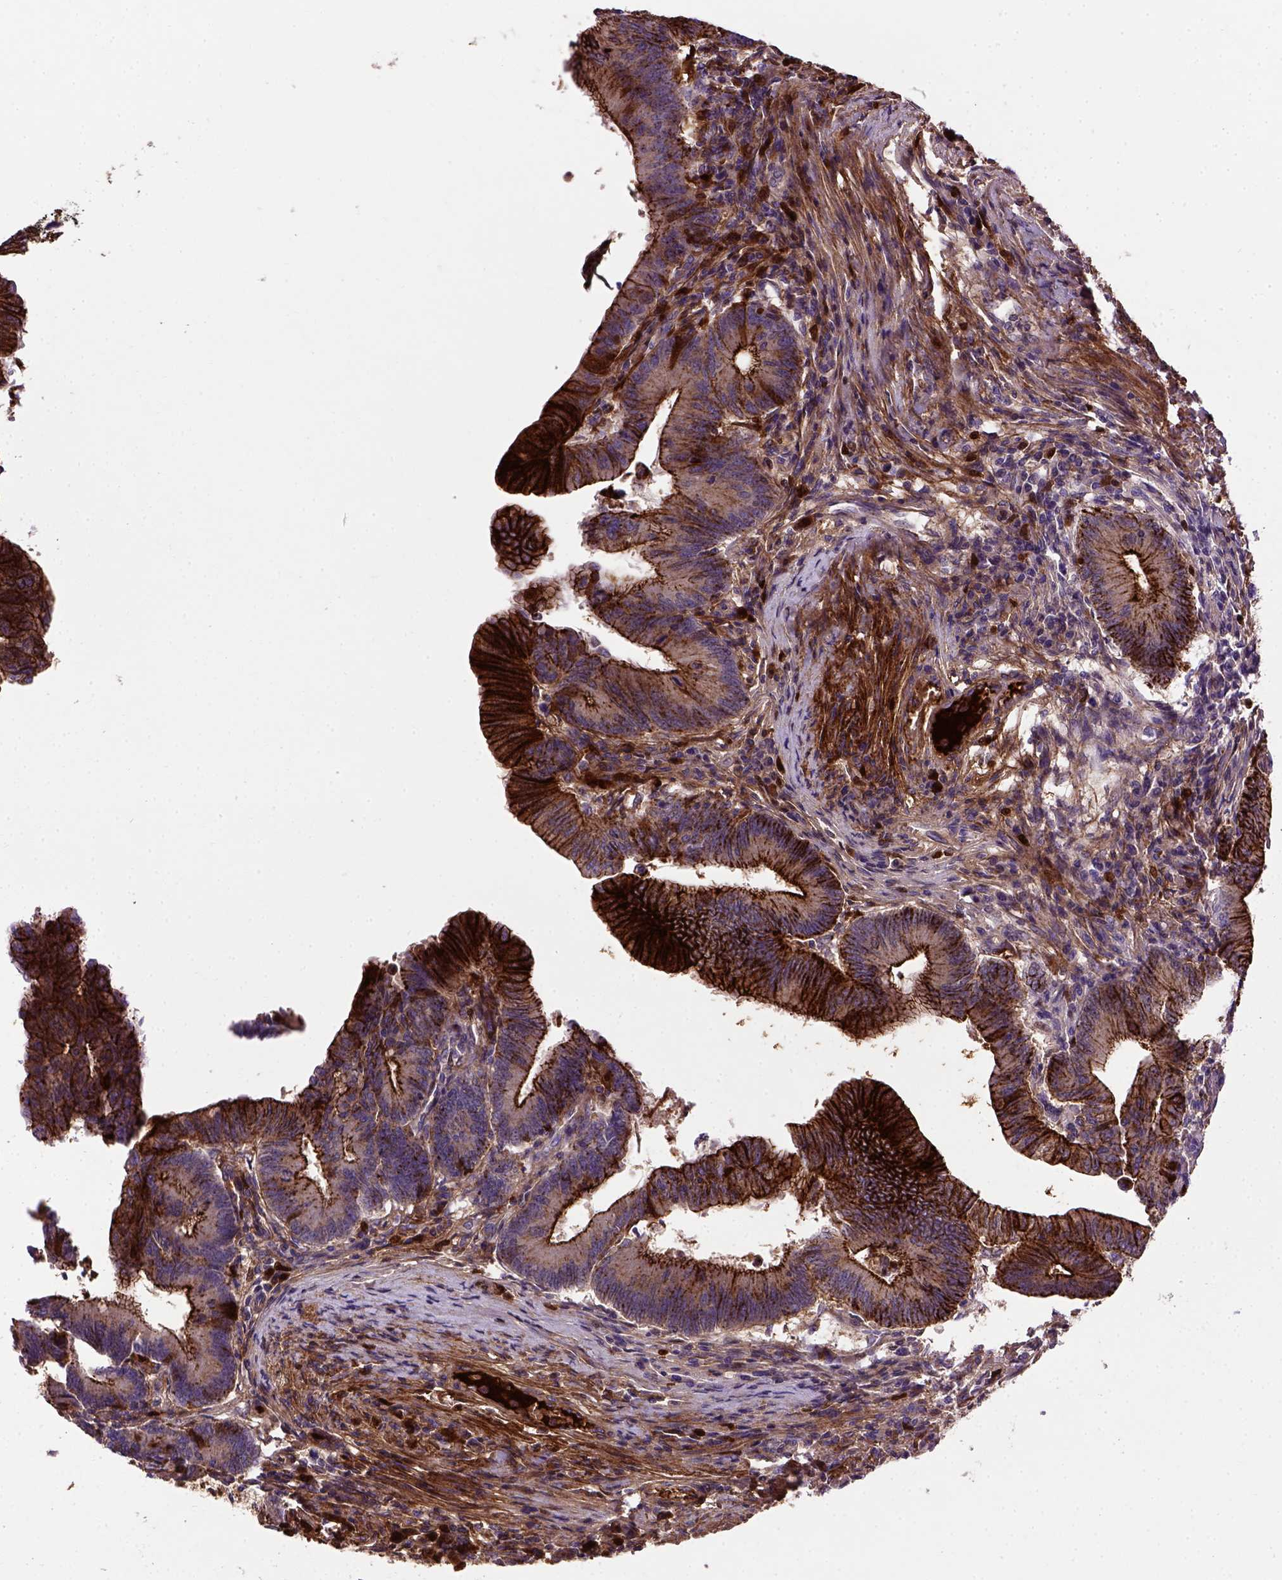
{"staining": {"intensity": "strong", "quantity": ">75%", "location": "cytoplasmic/membranous"}, "tissue": "colorectal cancer", "cell_type": "Tumor cells", "image_type": "cancer", "snomed": [{"axis": "morphology", "description": "Adenocarcinoma, NOS"}, {"axis": "topography", "description": "Colon"}], "caption": "A photomicrograph of human colorectal cancer stained for a protein displays strong cytoplasmic/membranous brown staining in tumor cells.", "gene": "CDH1", "patient": {"sex": "female", "age": 70}}